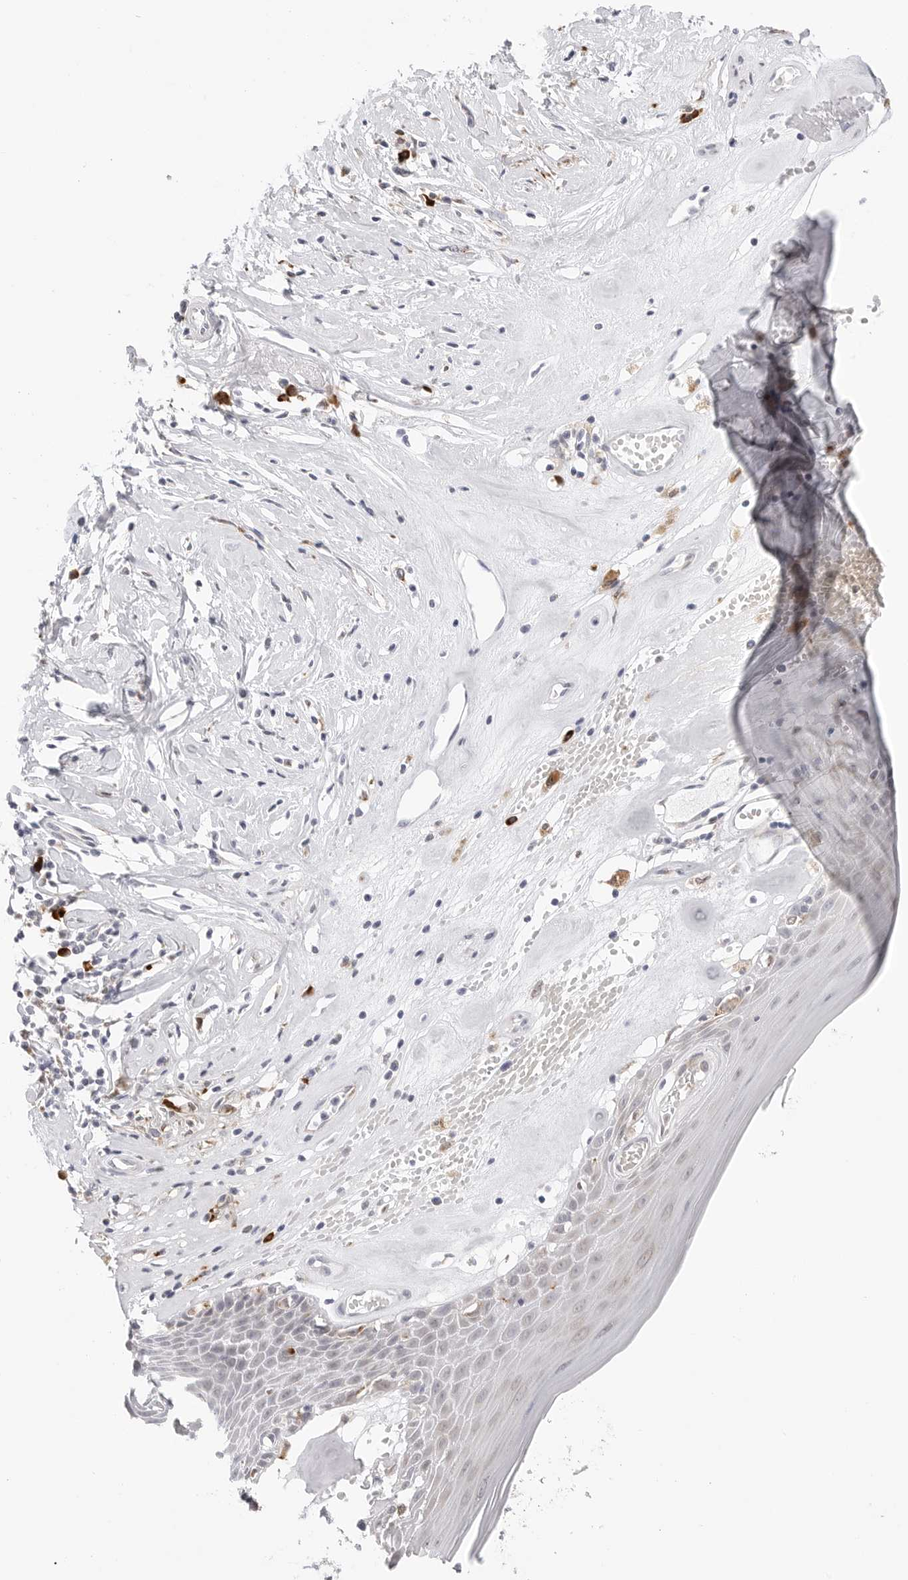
{"staining": {"intensity": "negative", "quantity": "none", "location": "none"}, "tissue": "skin", "cell_type": "Epidermal cells", "image_type": "normal", "snomed": [{"axis": "morphology", "description": "Normal tissue, NOS"}, {"axis": "morphology", "description": "Inflammation, NOS"}, {"axis": "topography", "description": "Vulva"}], "caption": "Immunohistochemical staining of benign human skin exhibits no significant positivity in epidermal cells. Brightfield microscopy of immunohistochemistry stained with DAB (brown) and hematoxylin (blue), captured at high magnification.", "gene": "RPN1", "patient": {"sex": "female", "age": 84}}